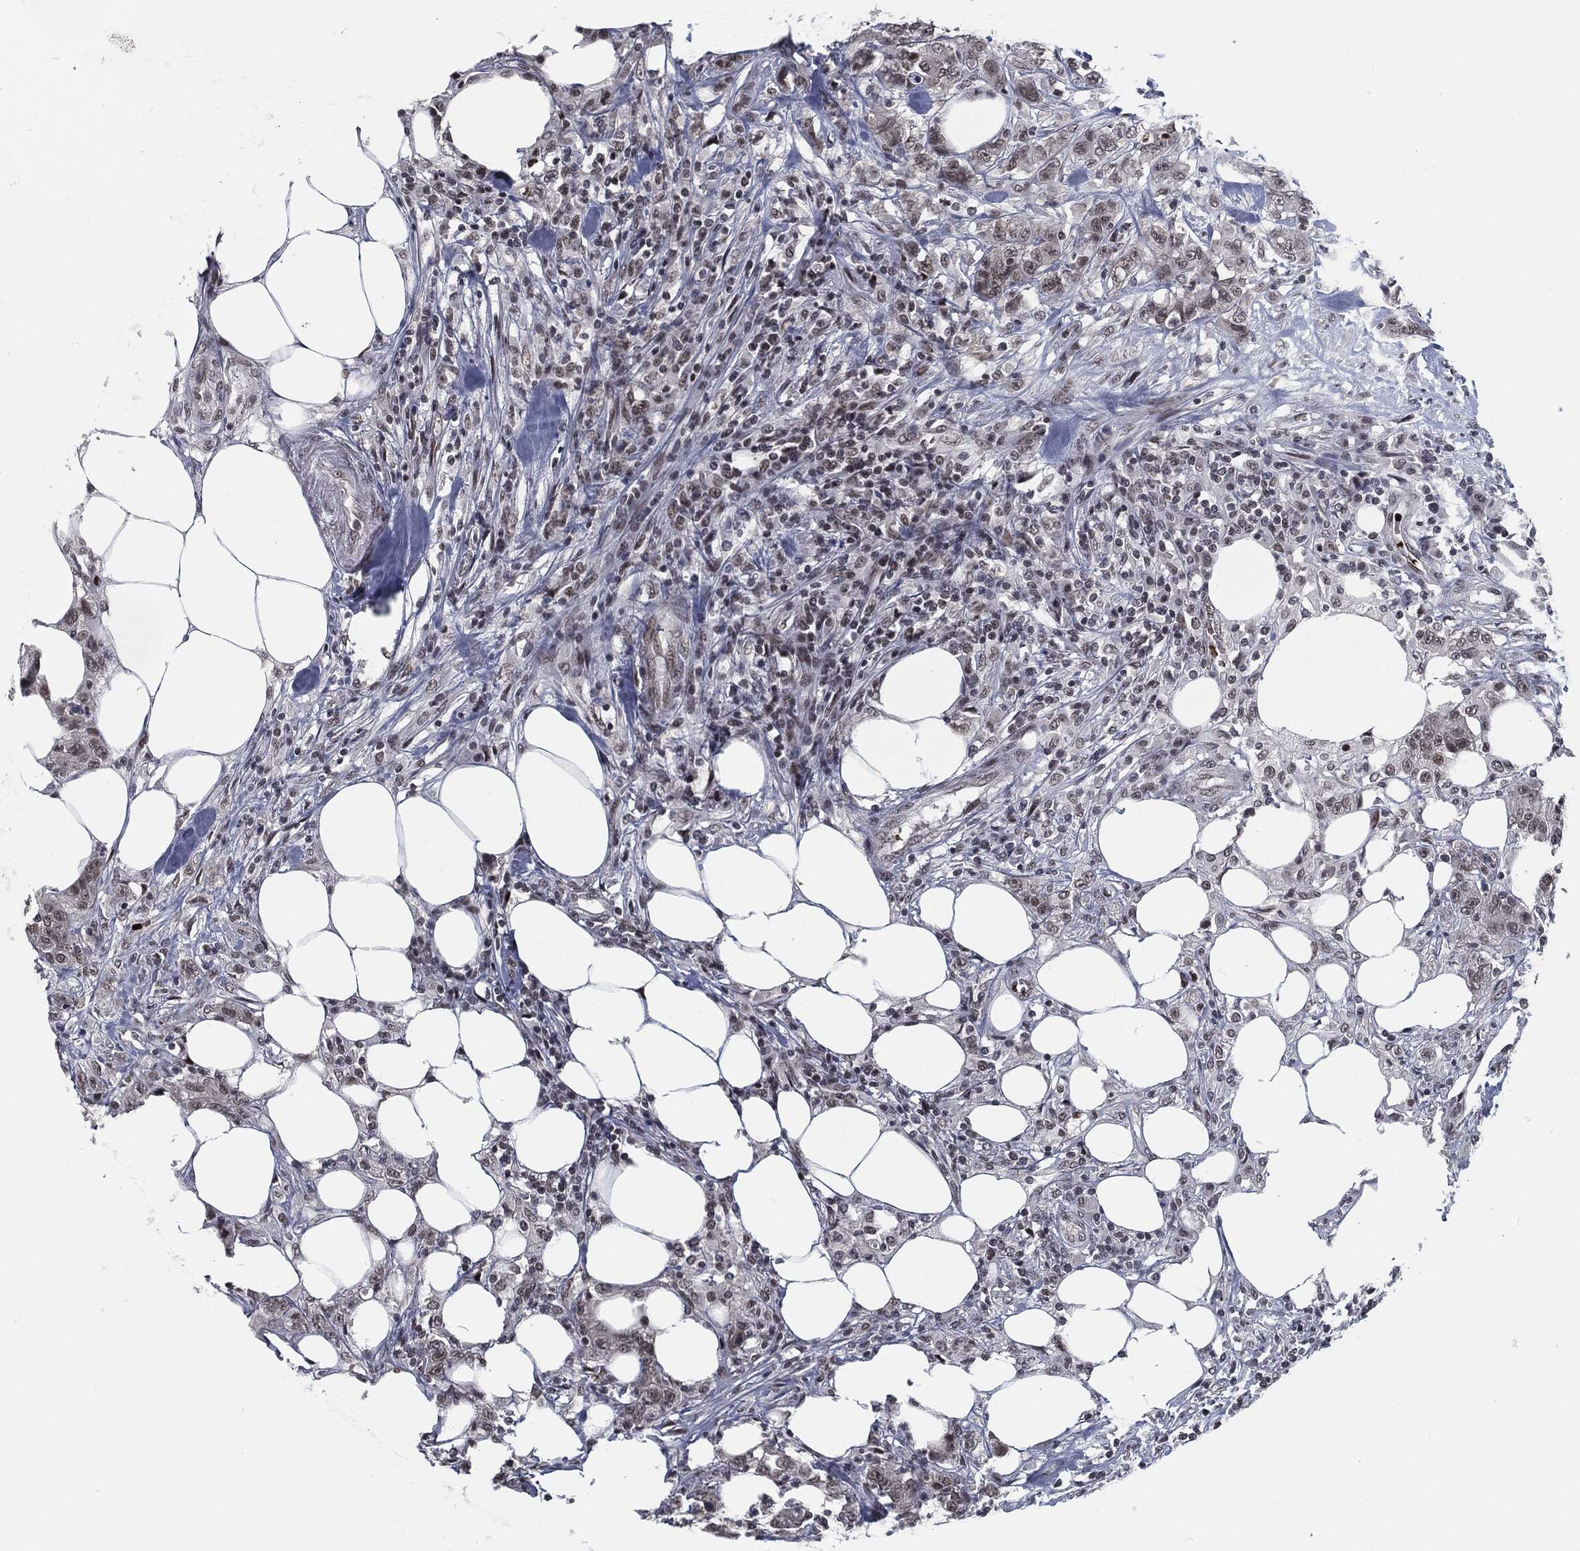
{"staining": {"intensity": "weak", "quantity": "25%-75%", "location": "nuclear"}, "tissue": "colorectal cancer", "cell_type": "Tumor cells", "image_type": "cancer", "snomed": [{"axis": "morphology", "description": "Adenocarcinoma, NOS"}, {"axis": "topography", "description": "Colon"}], "caption": "Colorectal cancer (adenocarcinoma) was stained to show a protein in brown. There is low levels of weak nuclear staining in approximately 25%-75% of tumor cells. Using DAB (brown) and hematoxylin (blue) stains, captured at high magnification using brightfield microscopy.", "gene": "ANXA1", "patient": {"sex": "female", "age": 48}}